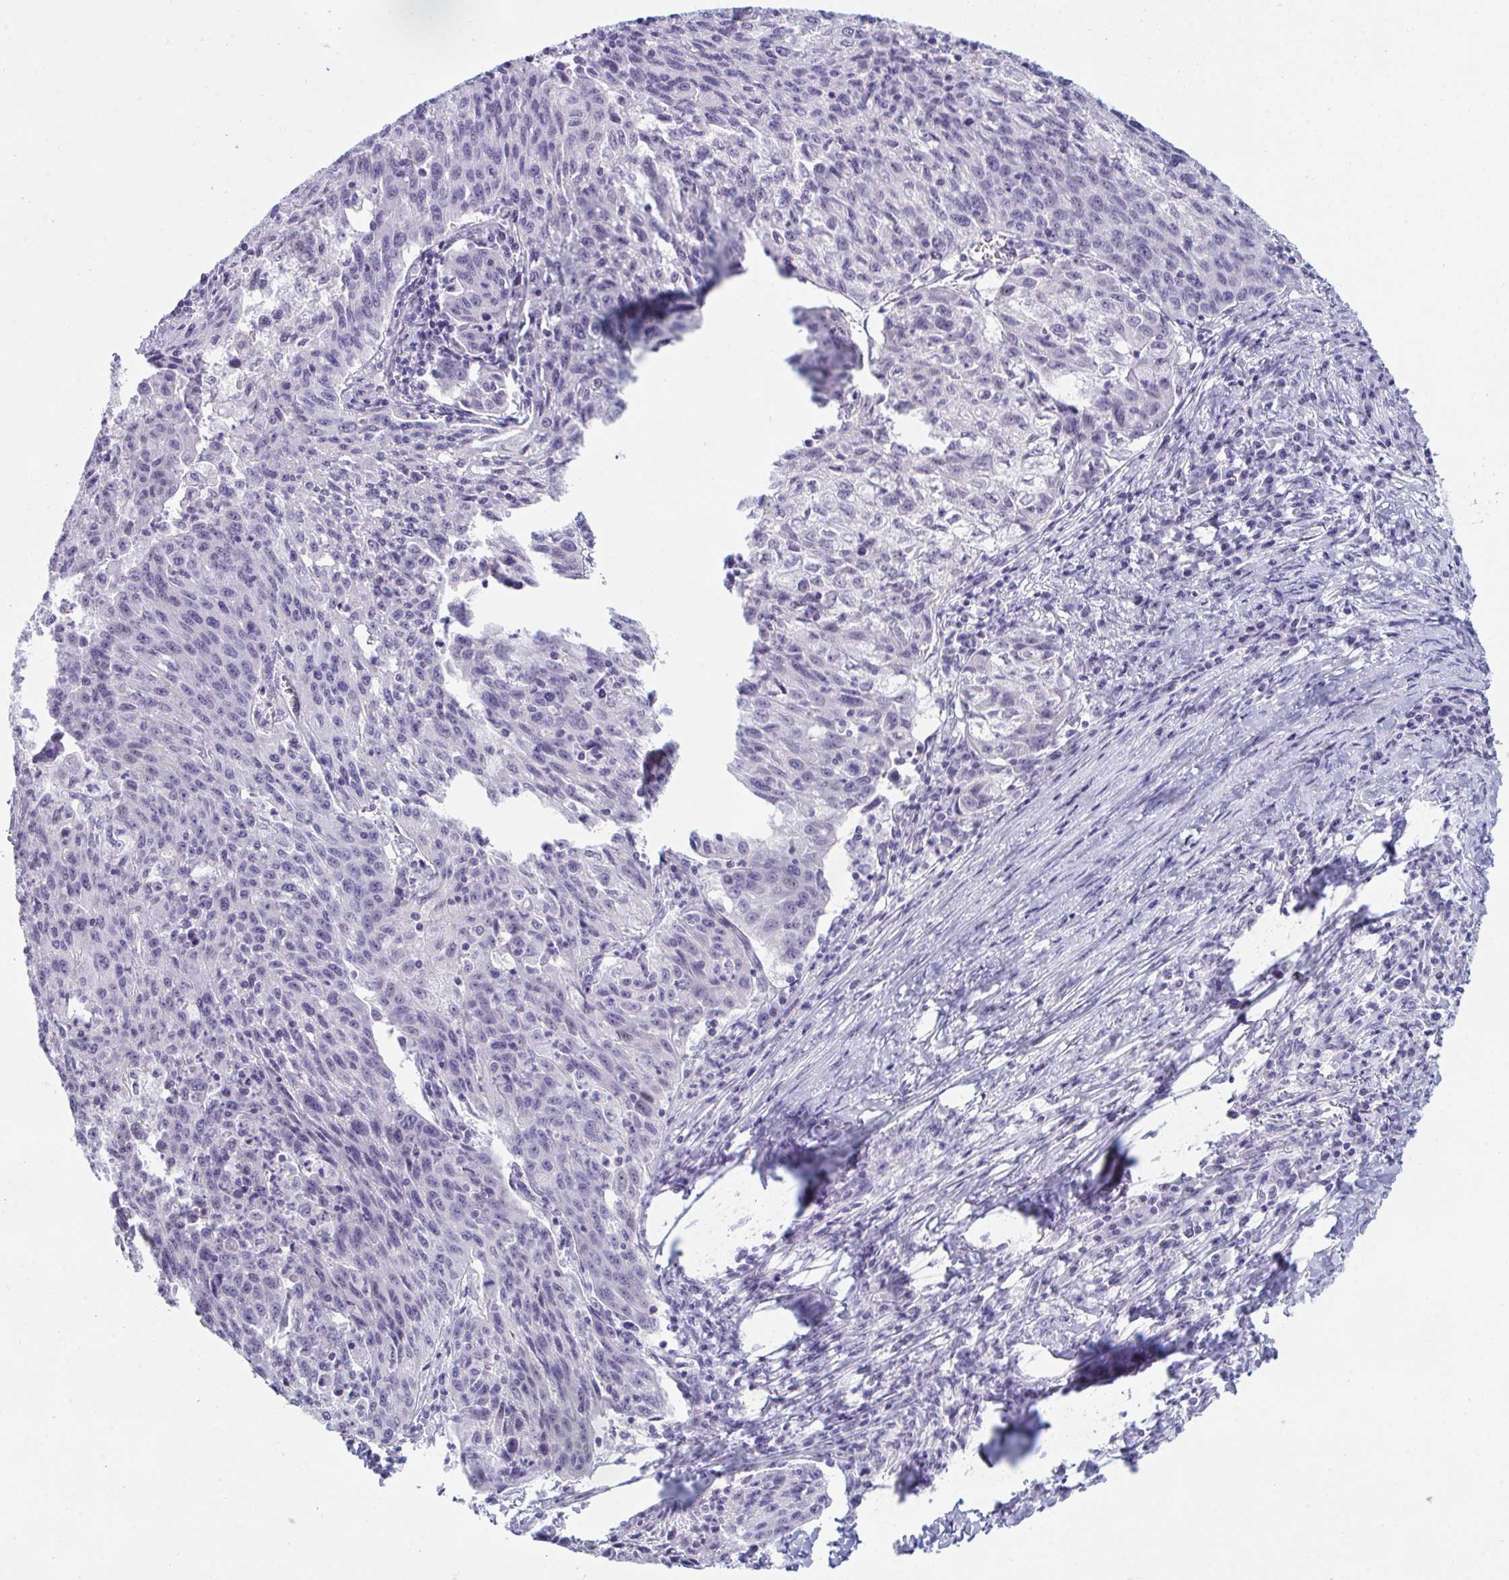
{"staining": {"intensity": "negative", "quantity": "none", "location": "none"}, "tissue": "lung cancer", "cell_type": "Tumor cells", "image_type": "cancer", "snomed": [{"axis": "morphology", "description": "Squamous cell carcinoma, NOS"}, {"axis": "morphology", "description": "Squamous cell carcinoma, metastatic, NOS"}, {"axis": "topography", "description": "Bronchus"}, {"axis": "topography", "description": "Lung"}], "caption": "The immunohistochemistry micrograph has no significant expression in tumor cells of lung cancer tissue.", "gene": "ATP6V0D2", "patient": {"sex": "male", "age": 62}}